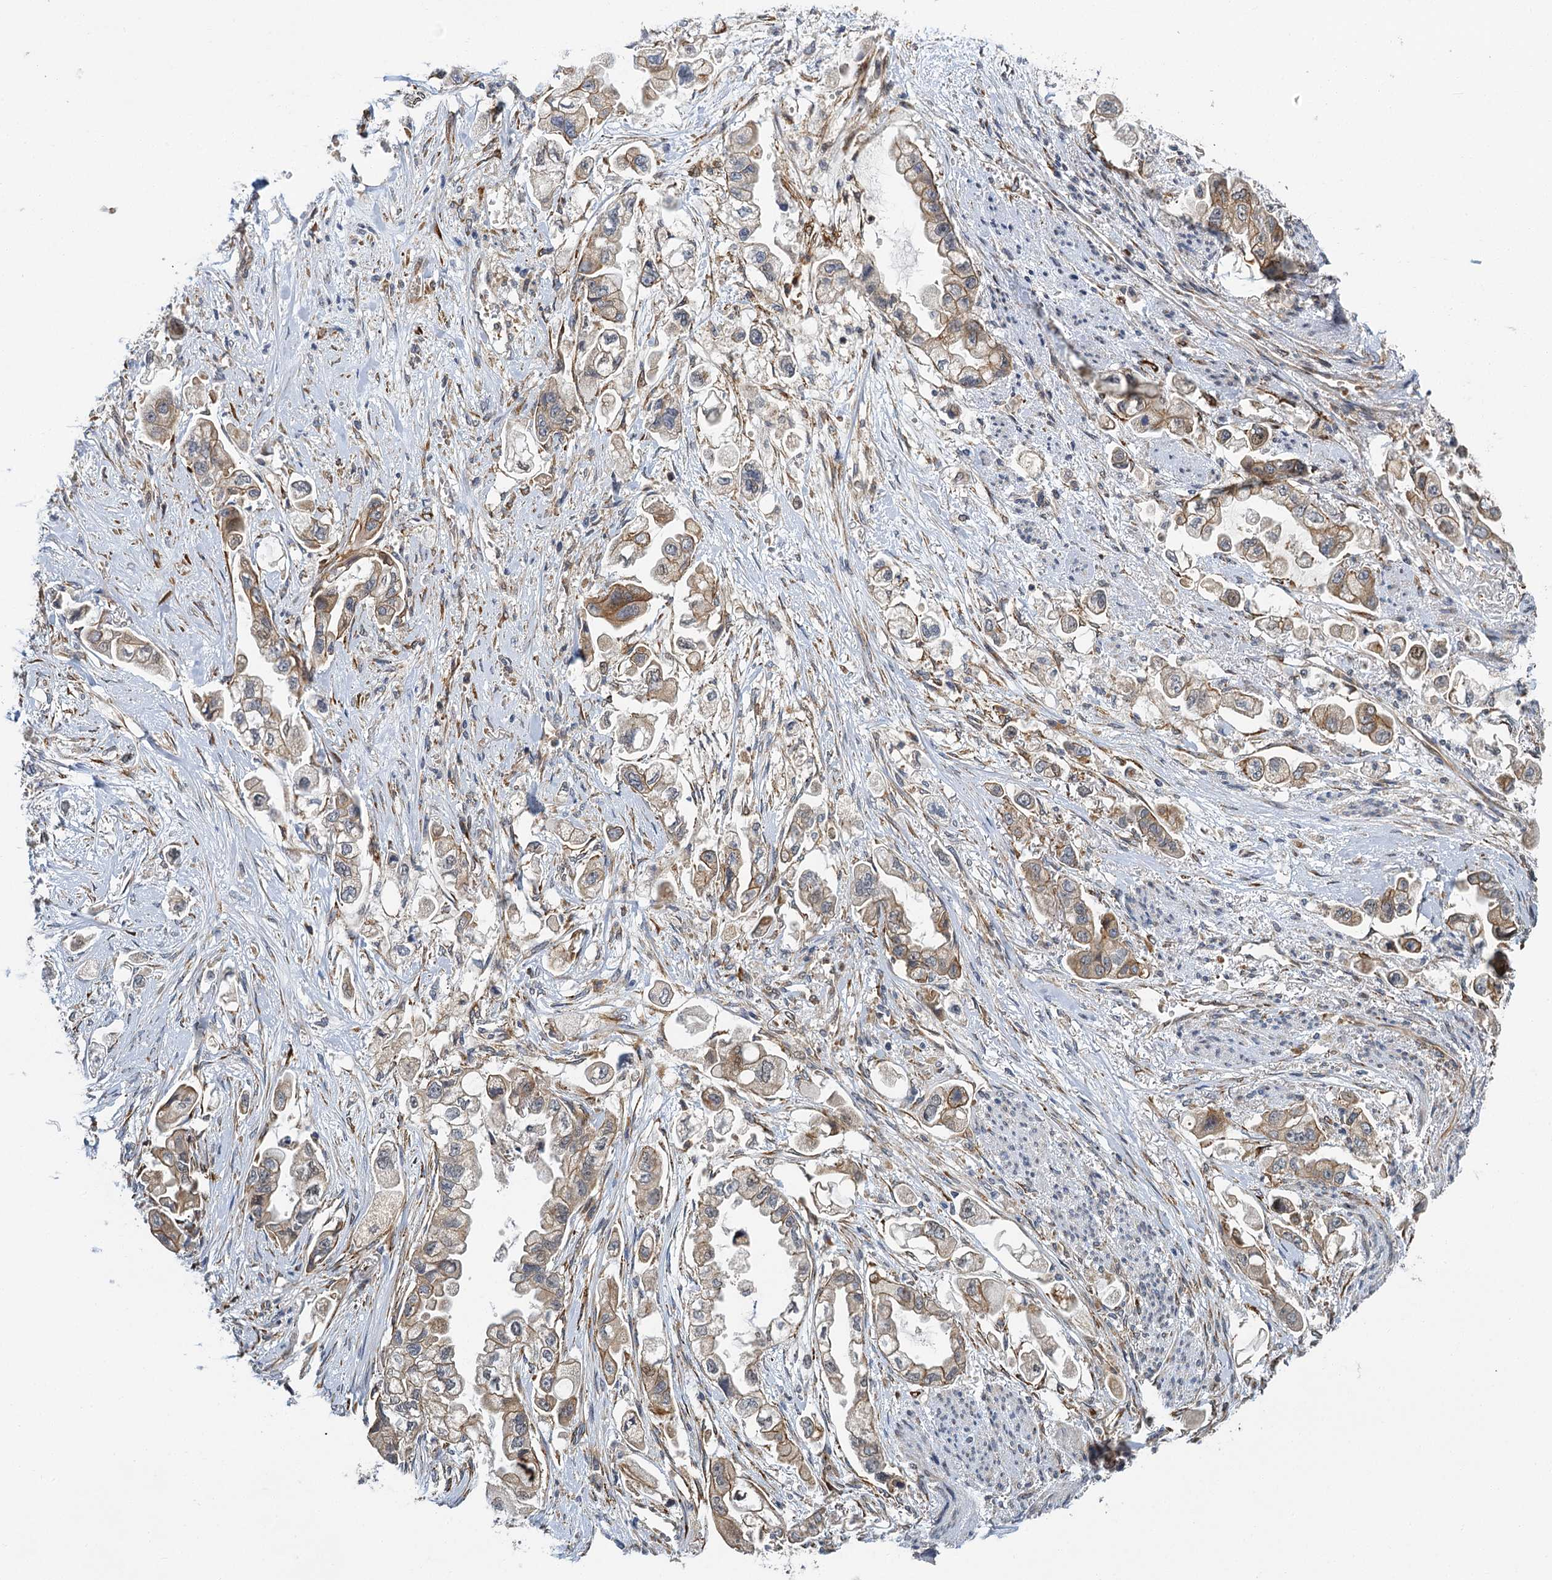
{"staining": {"intensity": "weak", "quantity": "25%-75%", "location": "cytoplasmic/membranous"}, "tissue": "stomach cancer", "cell_type": "Tumor cells", "image_type": "cancer", "snomed": [{"axis": "morphology", "description": "Adenocarcinoma, NOS"}, {"axis": "topography", "description": "Stomach"}], "caption": "Immunohistochemistry (IHC) of human adenocarcinoma (stomach) displays low levels of weak cytoplasmic/membranous staining in approximately 25%-75% of tumor cells.", "gene": "APBA2", "patient": {"sex": "male", "age": 62}}